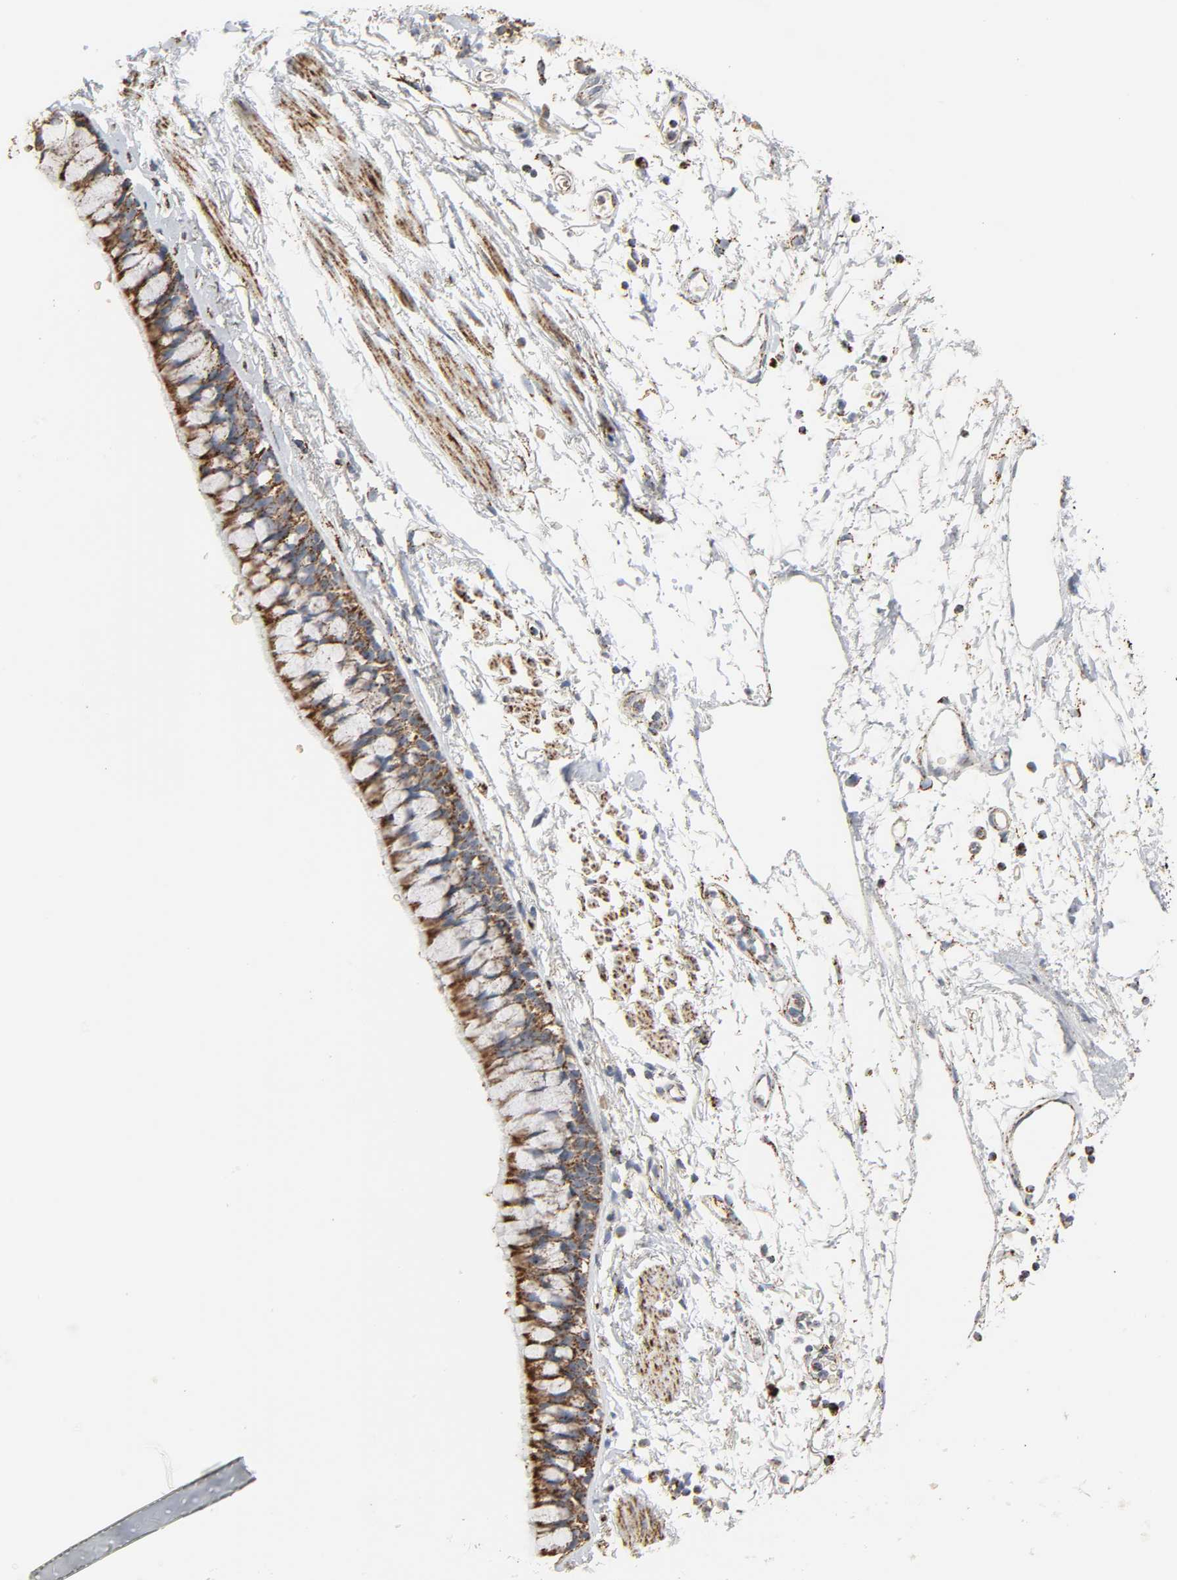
{"staining": {"intensity": "strong", "quantity": ">75%", "location": "cytoplasmic/membranous"}, "tissue": "bronchus", "cell_type": "Respiratory epithelial cells", "image_type": "normal", "snomed": [{"axis": "morphology", "description": "Normal tissue, NOS"}, {"axis": "topography", "description": "Bronchus"}], "caption": "IHC photomicrograph of normal bronchus stained for a protein (brown), which shows high levels of strong cytoplasmic/membranous positivity in about >75% of respiratory epithelial cells.", "gene": "ACAT1", "patient": {"sex": "female", "age": 73}}